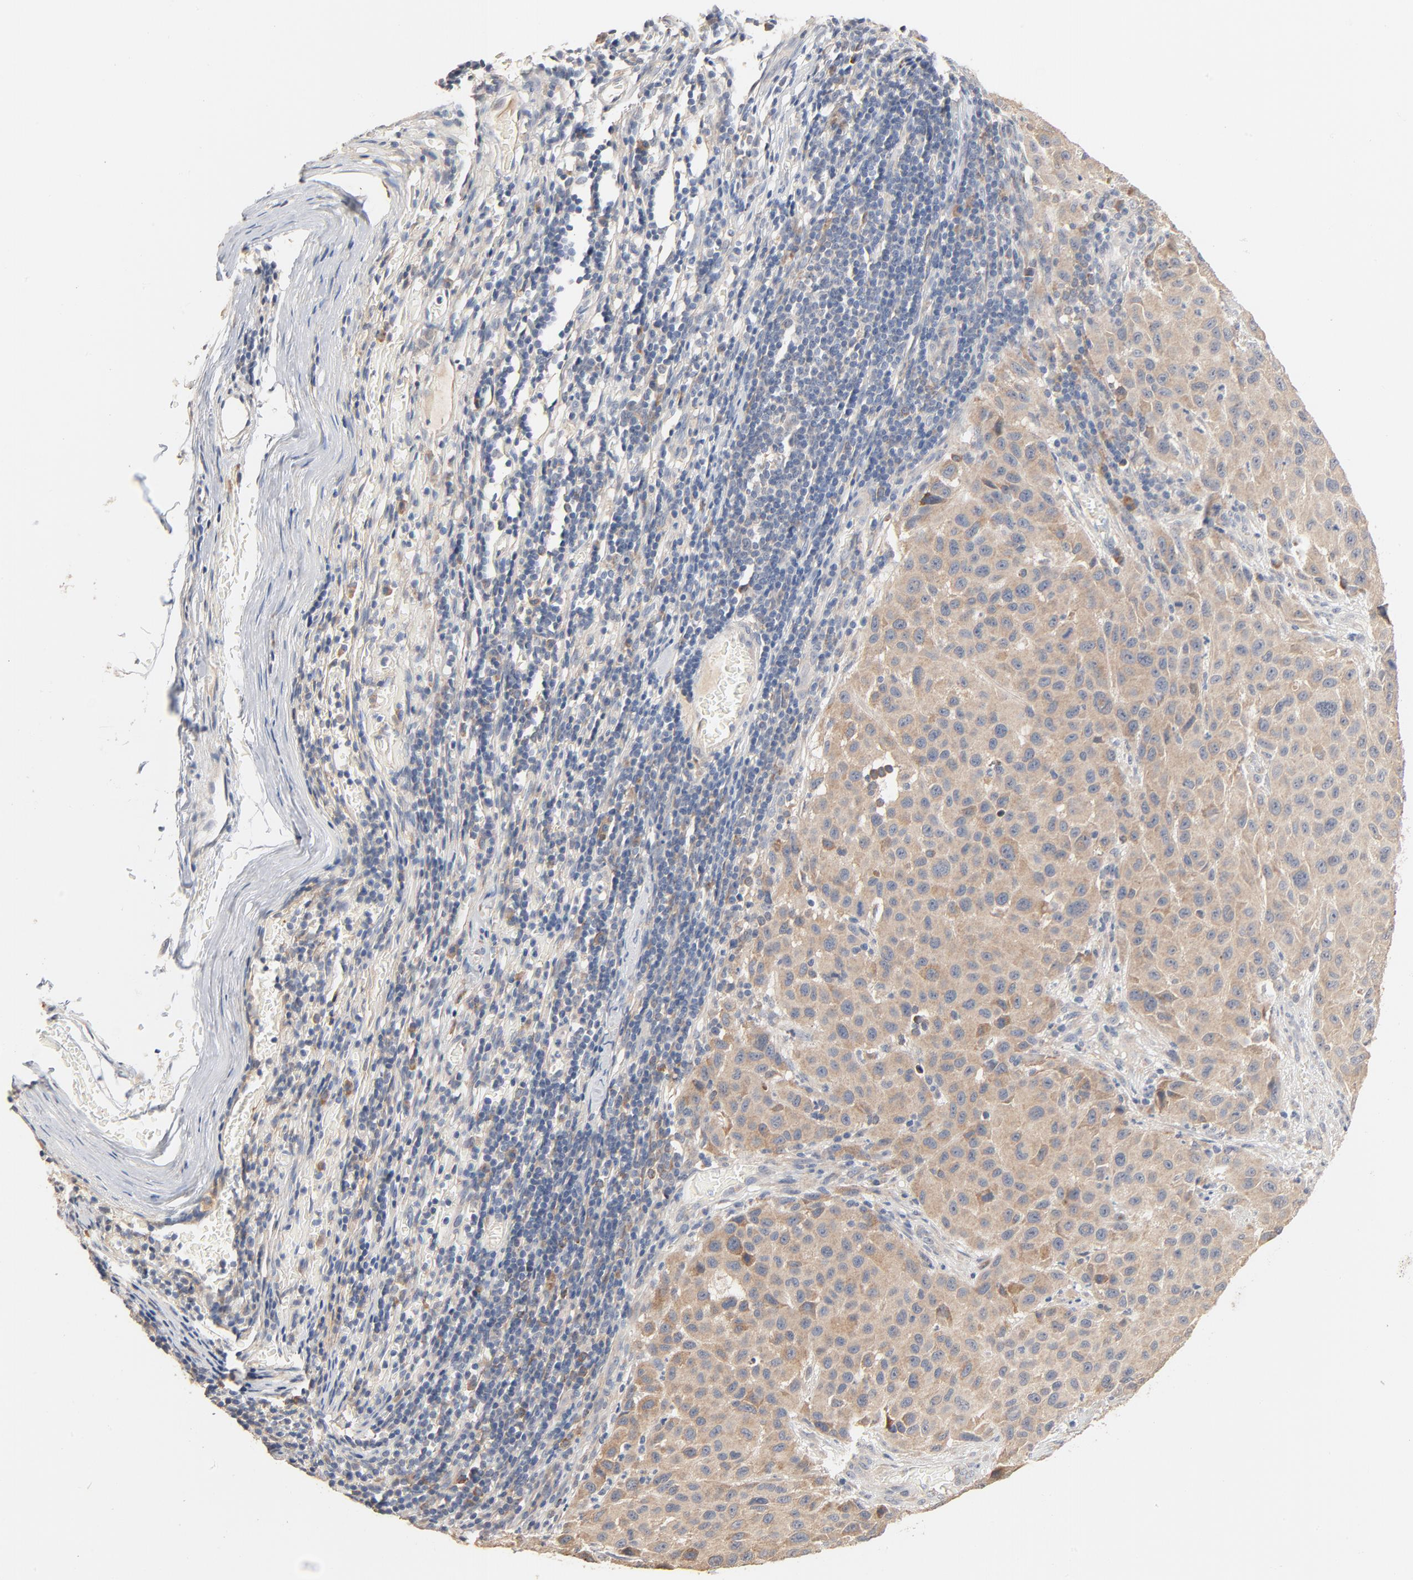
{"staining": {"intensity": "weak", "quantity": ">75%", "location": "cytoplasmic/membranous"}, "tissue": "melanoma", "cell_type": "Tumor cells", "image_type": "cancer", "snomed": [{"axis": "morphology", "description": "Malignant melanoma, Metastatic site"}, {"axis": "topography", "description": "Lymph node"}], "caption": "An IHC photomicrograph of tumor tissue is shown. Protein staining in brown labels weak cytoplasmic/membranous positivity in malignant melanoma (metastatic site) within tumor cells. The protein is shown in brown color, while the nuclei are stained blue.", "gene": "ZDHHC8", "patient": {"sex": "male", "age": 61}}